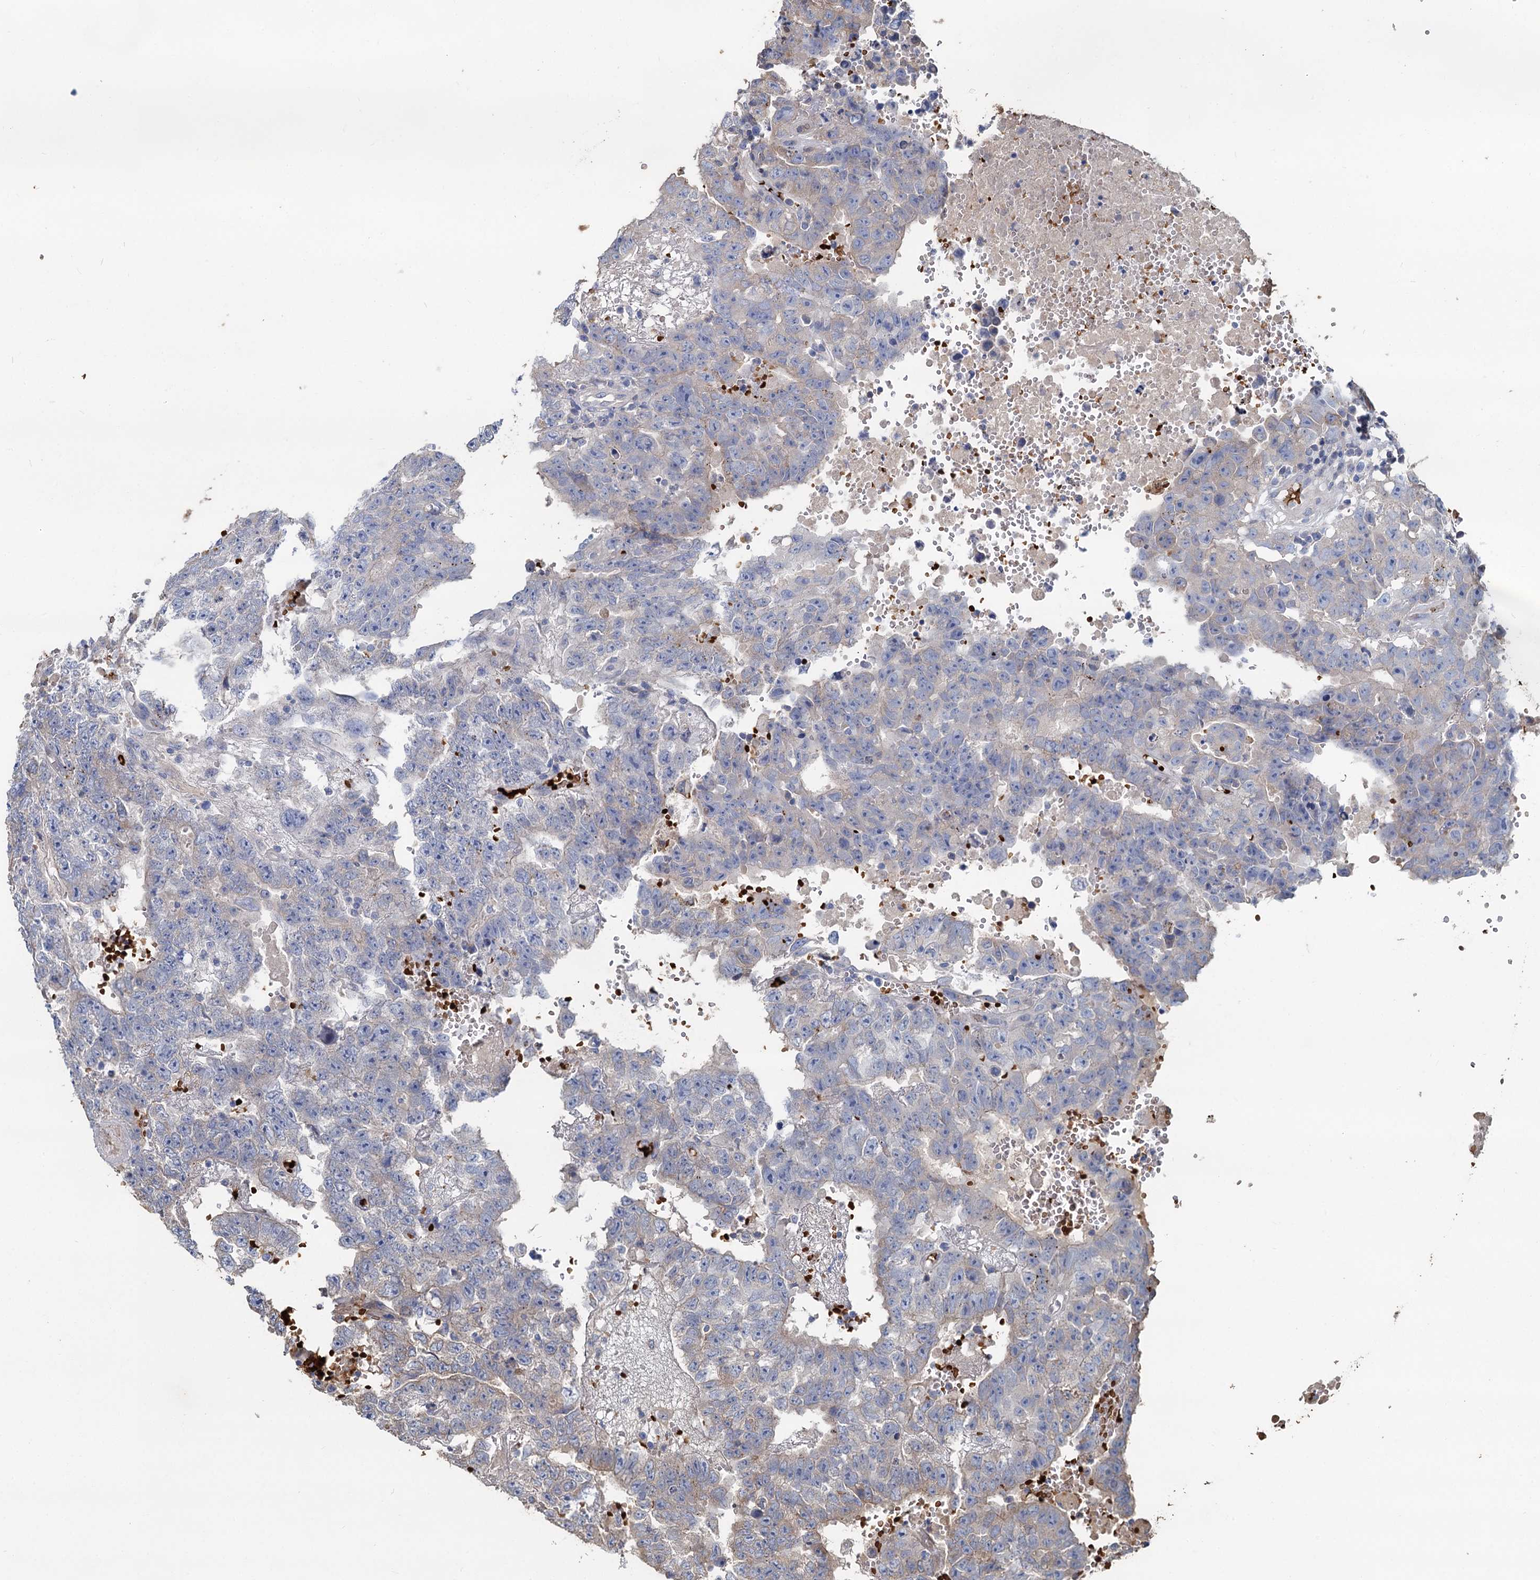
{"staining": {"intensity": "weak", "quantity": "<25%", "location": "cytoplasmic/membranous"}, "tissue": "testis cancer", "cell_type": "Tumor cells", "image_type": "cancer", "snomed": [{"axis": "morphology", "description": "Carcinoma, Embryonal, NOS"}, {"axis": "topography", "description": "Testis"}], "caption": "Immunohistochemical staining of testis cancer demonstrates no significant expression in tumor cells.", "gene": "TCTN2", "patient": {"sex": "male", "age": 25}}